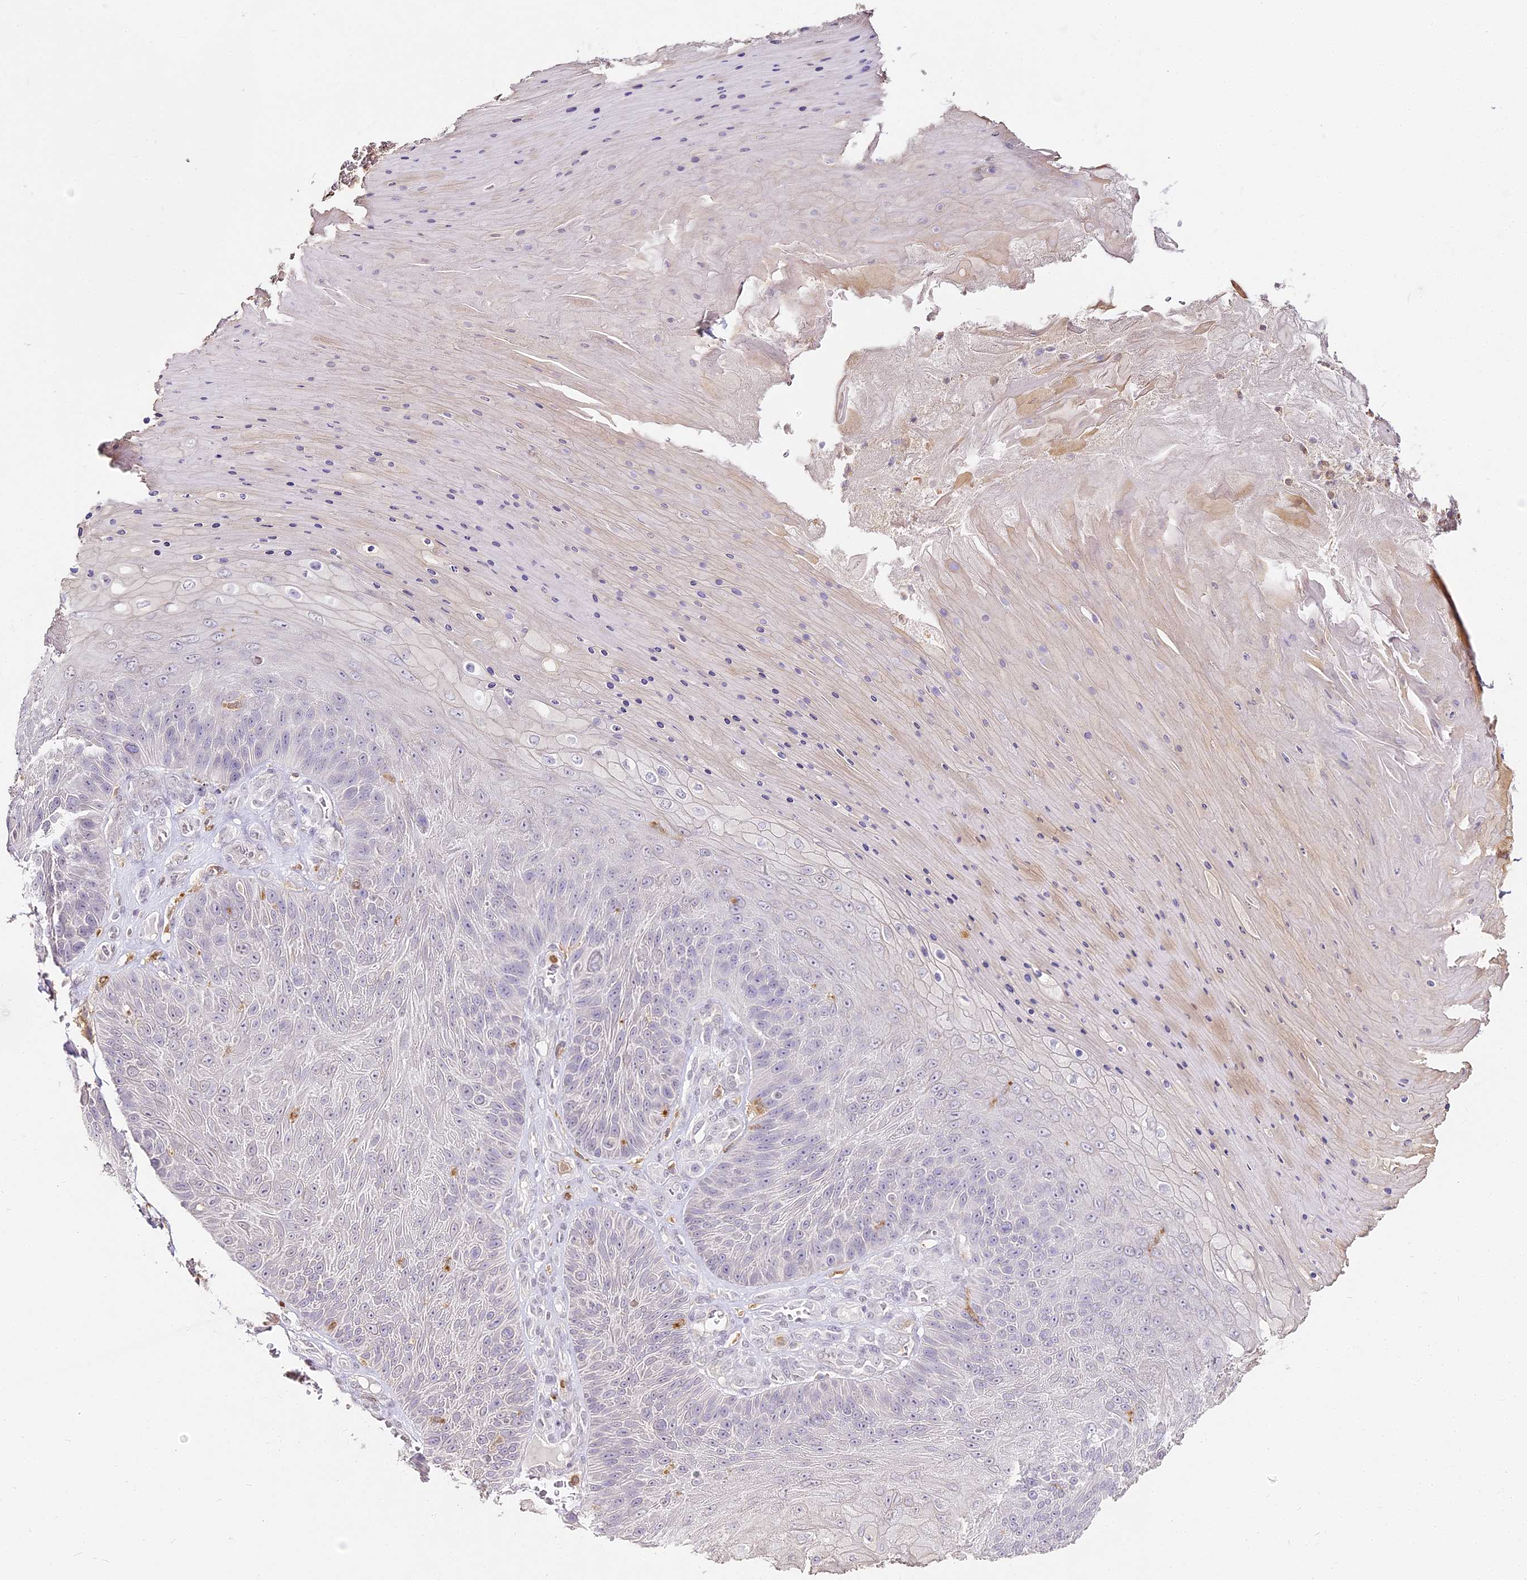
{"staining": {"intensity": "negative", "quantity": "none", "location": "none"}, "tissue": "skin cancer", "cell_type": "Tumor cells", "image_type": "cancer", "snomed": [{"axis": "morphology", "description": "Squamous cell carcinoma, NOS"}, {"axis": "topography", "description": "Skin"}], "caption": "Tumor cells are negative for protein expression in human skin cancer (squamous cell carcinoma).", "gene": "DOCK2", "patient": {"sex": "female", "age": 88}}